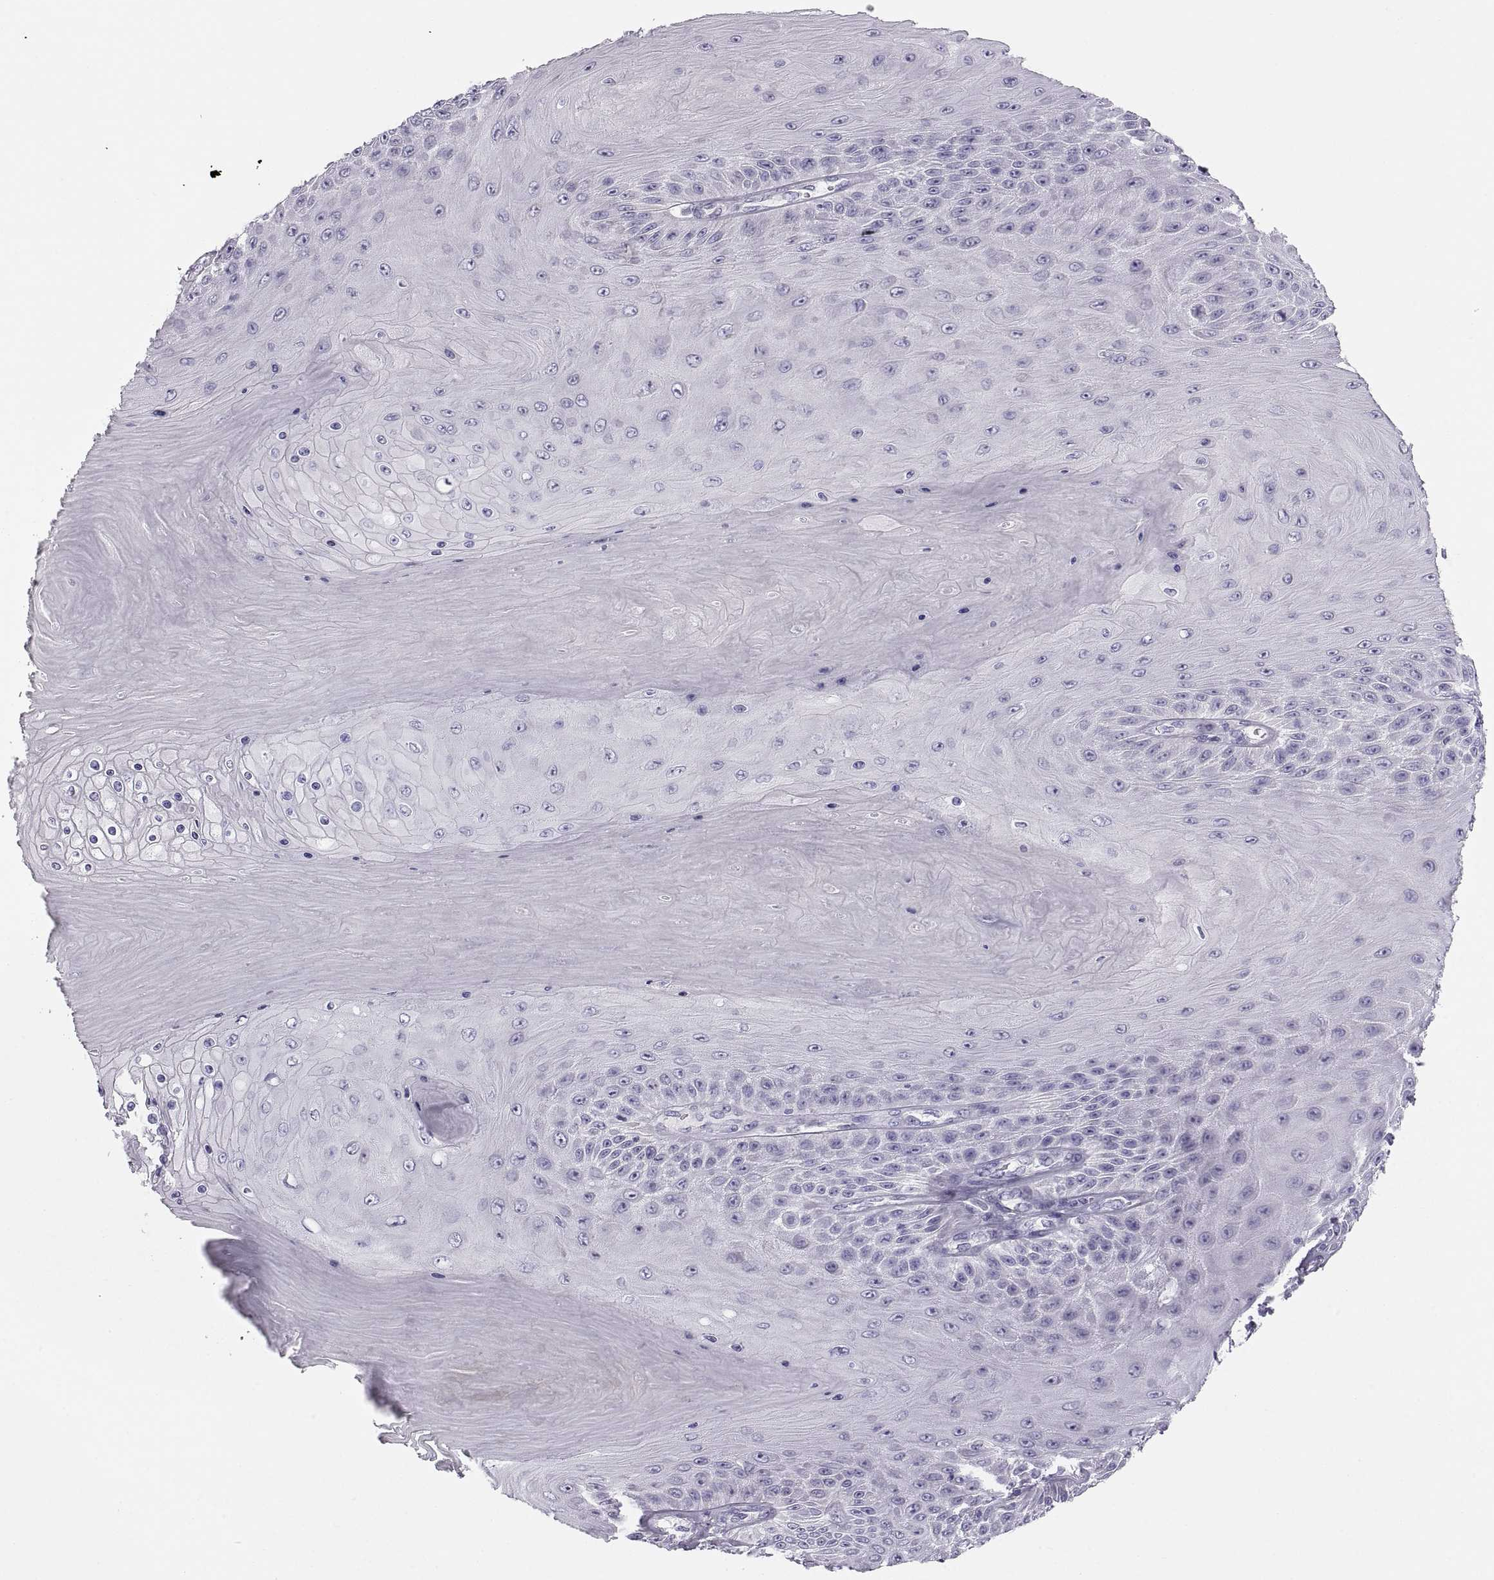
{"staining": {"intensity": "negative", "quantity": "none", "location": "none"}, "tissue": "skin cancer", "cell_type": "Tumor cells", "image_type": "cancer", "snomed": [{"axis": "morphology", "description": "Squamous cell carcinoma, NOS"}, {"axis": "topography", "description": "Skin"}], "caption": "This is an immunohistochemistry (IHC) image of skin squamous cell carcinoma. There is no expression in tumor cells.", "gene": "COL9A3", "patient": {"sex": "male", "age": 62}}